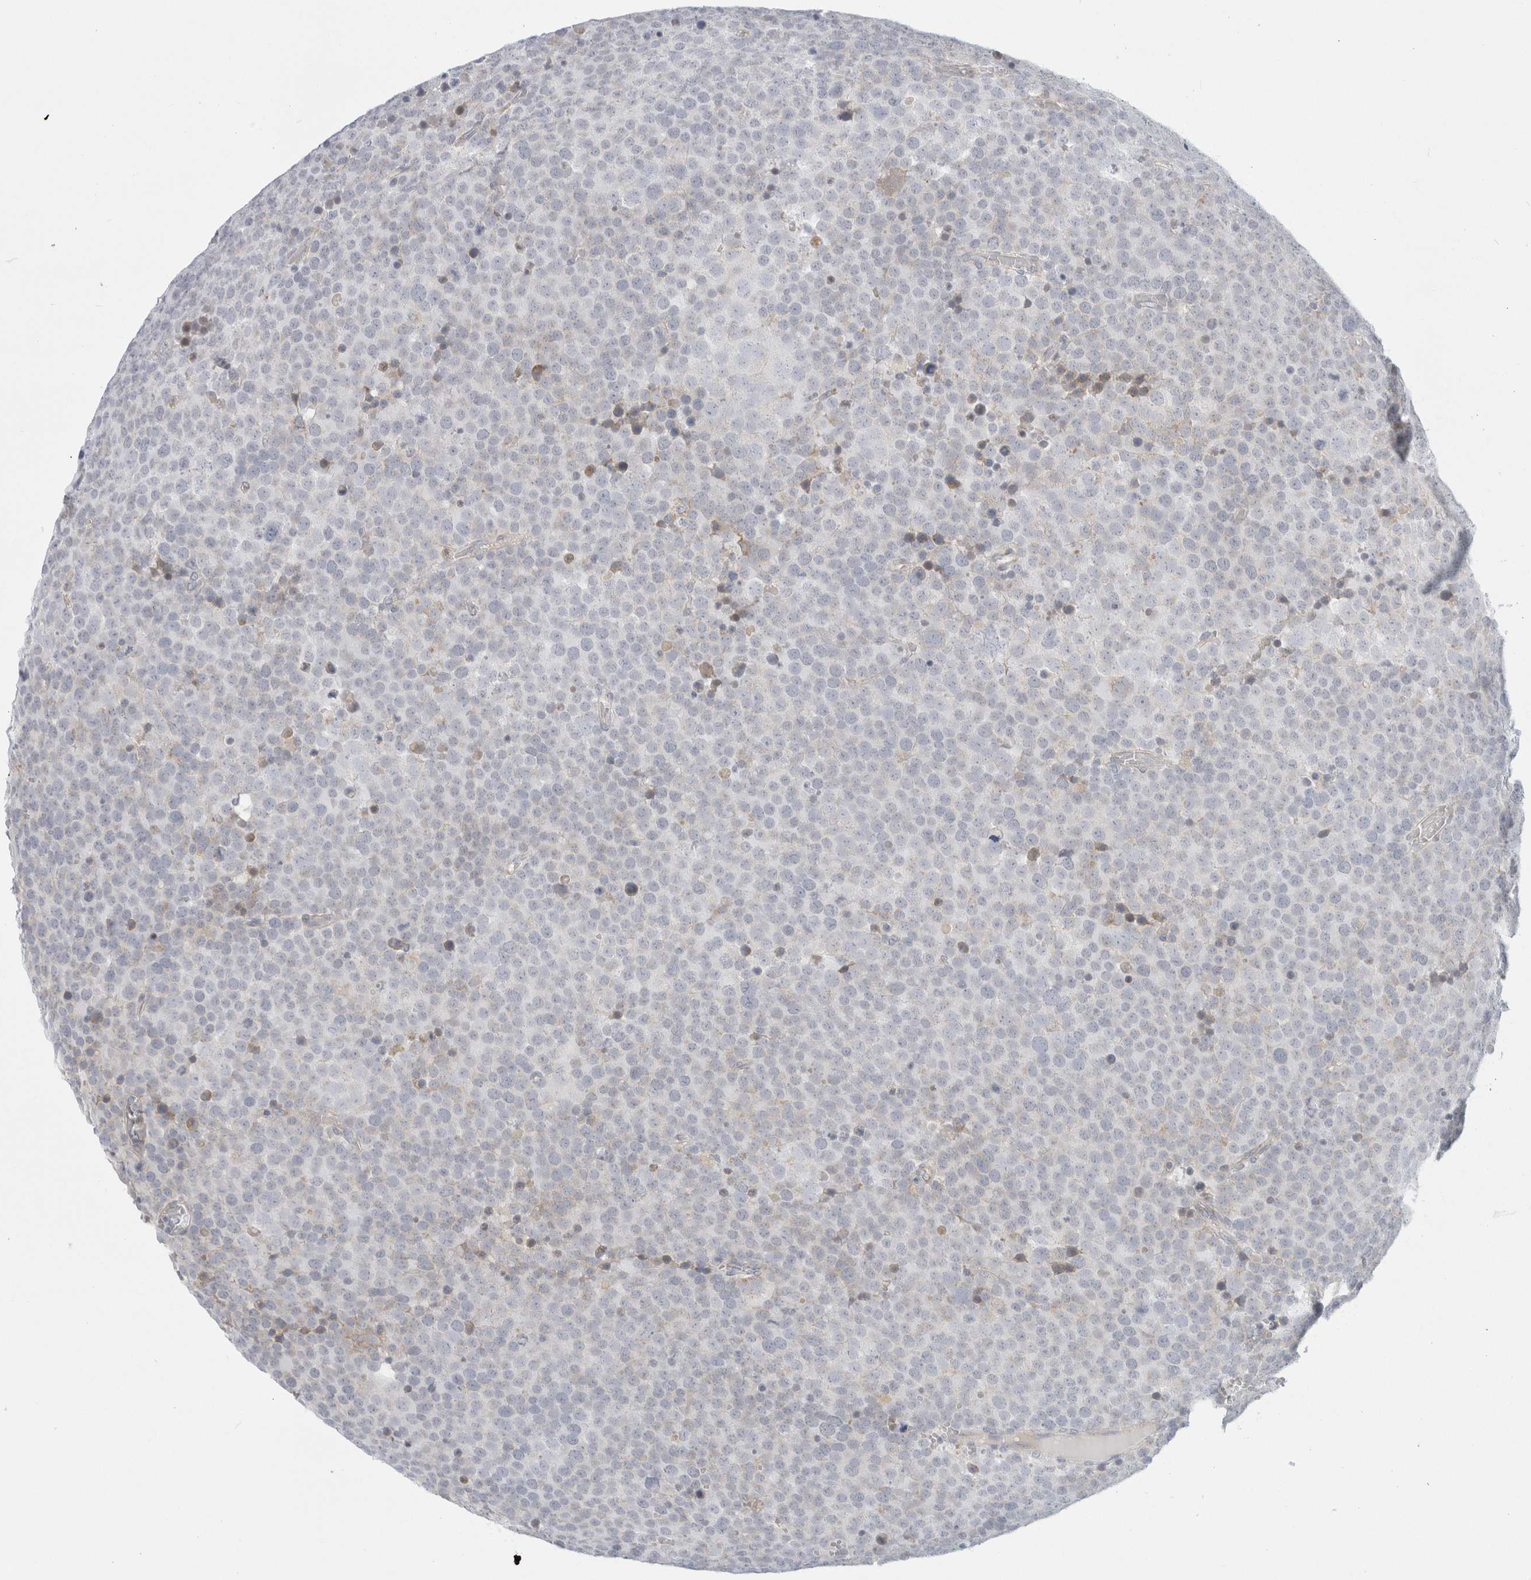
{"staining": {"intensity": "negative", "quantity": "none", "location": "none"}, "tissue": "testis cancer", "cell_type": "Tumor cells", "image_type": "cancer", "snomed": [{"axis": "morphology", "description": "Seminoma, NOS"}, {"axis": "topography", "description": "Testis"}], "caption": "IHC photomicrograph of testis cancer stained for a protein (brown), which displays no positivity in tumor cells. The staining is performed using DAB brown chromogen with nuclei counter-stained in using hematoxylin.", "gene": "FAHD1", "patient": {"sex": "male", "age": 71}}